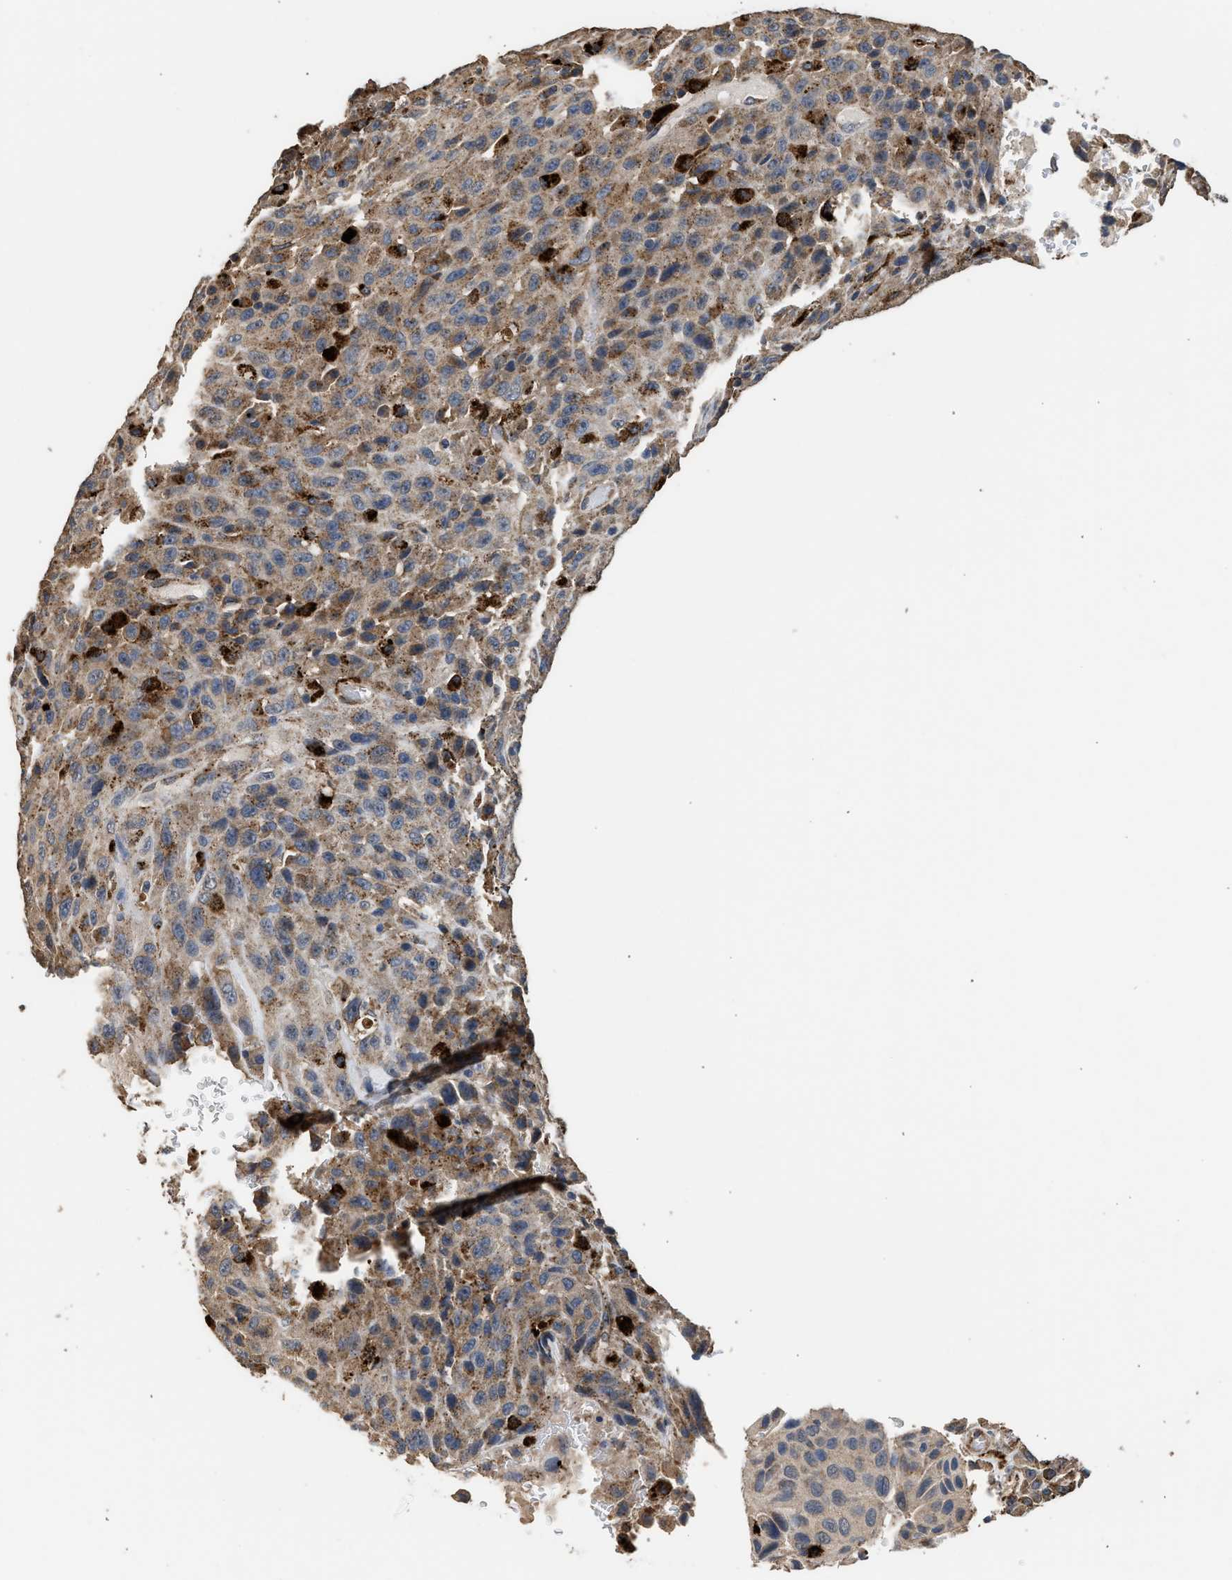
{"staining": {"intensity": "moderate", "quantity": ">75%", "location": "cytoplasmic/membranous"}, "tissue": "urothelial cancer", "cell_type": "Tumor cells", "image_type": "cancer", "snomed": [{"axis": "morphology", "description": "Urothelial carcinoma, High grade"}, {"axis": "topography", "description": "Urinary bladder"}], "caption": "This is an image of immunohistochemistry (IHC) staining of high-grade urothelial carcinoma, which shows moderate staining in the cytoplasmic/membranous of tumor cells.", "gene": "CTSV", "patient": {"sex": "male", "age": 66}}